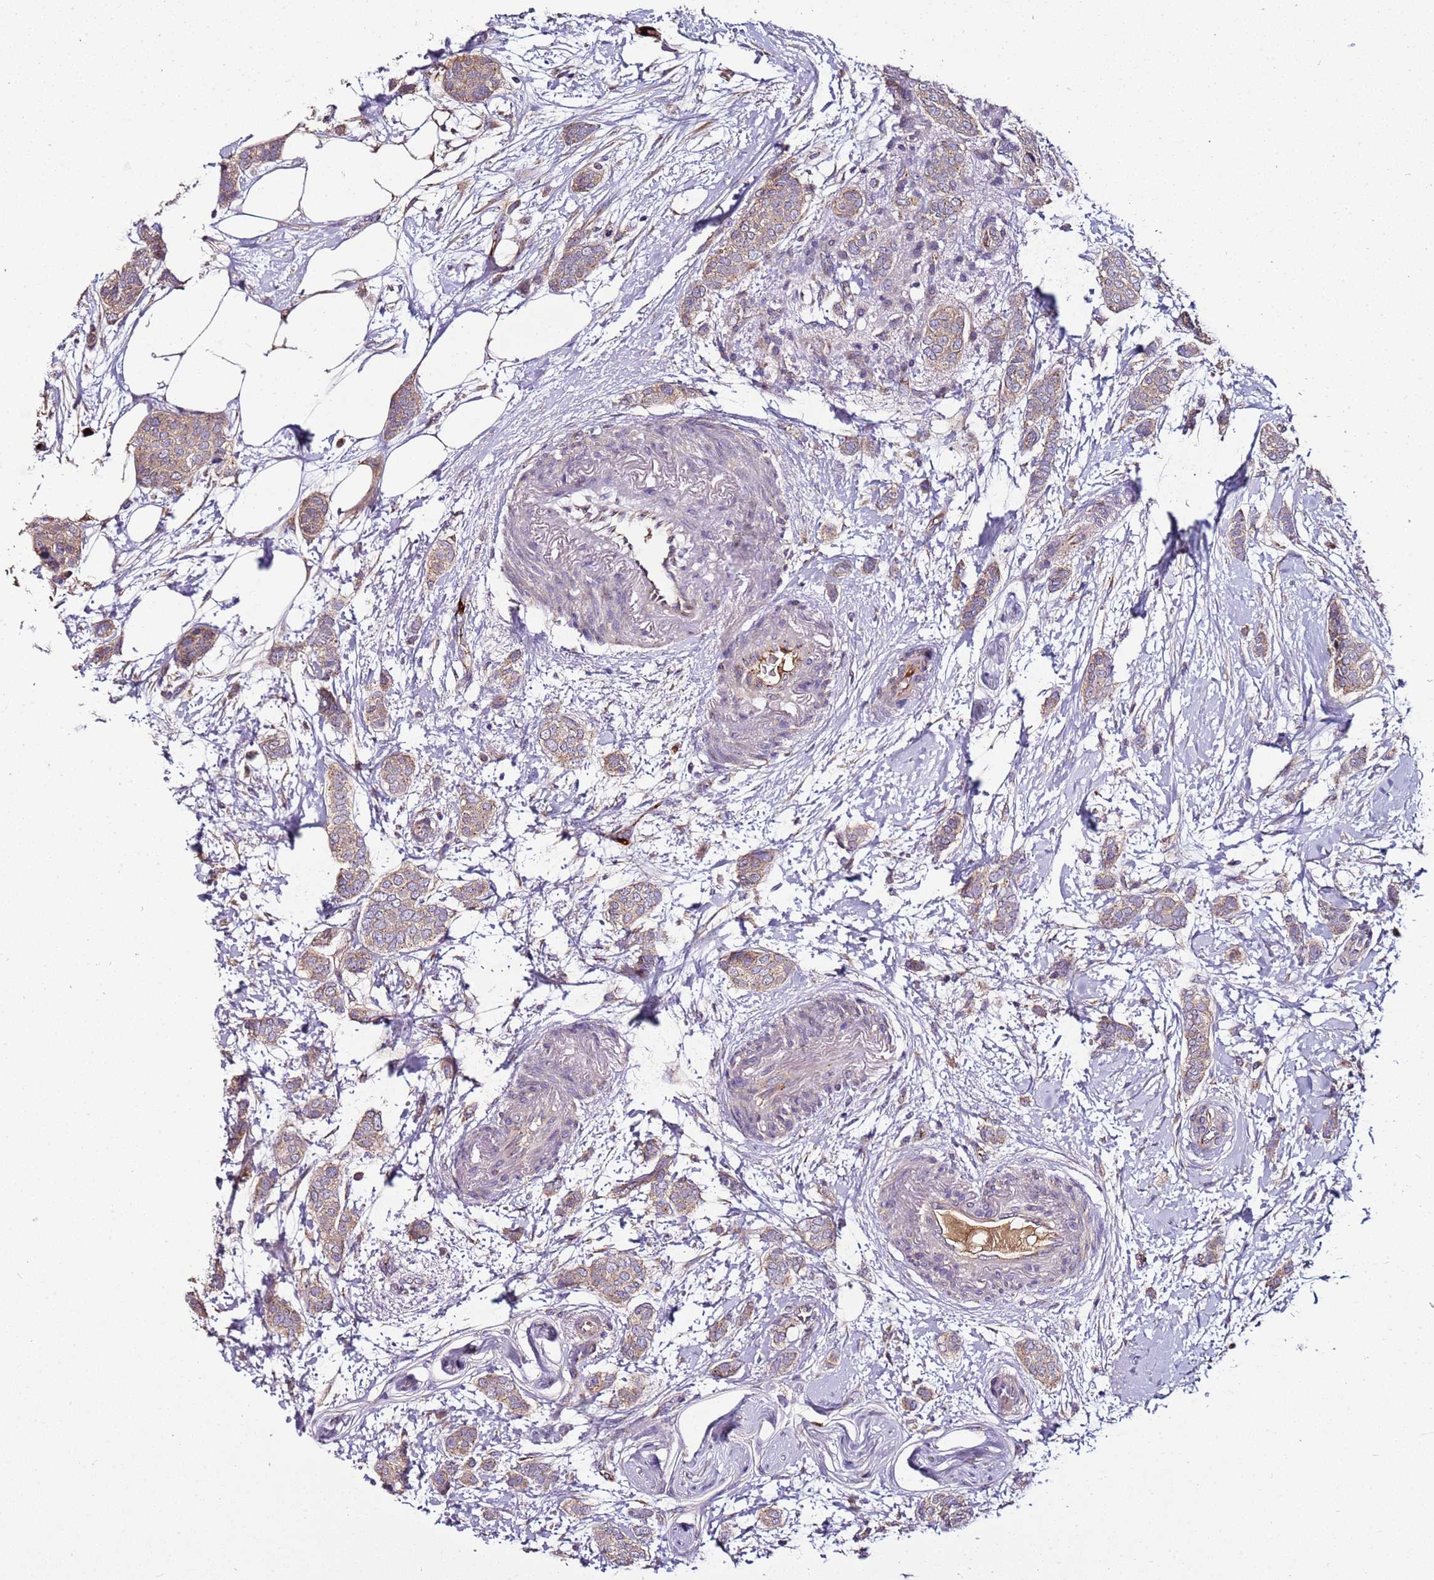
{"staining": {"intensity": "weak", "quantity": ">75%", "location": "cytoplasmic/membranous"}, "tissue": "breast cancer", "cell_type": "Tumor cells", "image_type": "cancer", "snomed": [{"axis": "morphology", "description": "Duct carcinoma"}, {"axis": "topography", "description": "Breast"}], "caption": "Breast cancer (infiltrating ductal carcinoma) stained with DAB immunohistochemistry (IHC) demonstrates low levels of weak cytoplasmic/membranous expression in about >75% of tumor cells.", "gene": "FAM20A", "patient": {"sex": "female", "age": 72}}